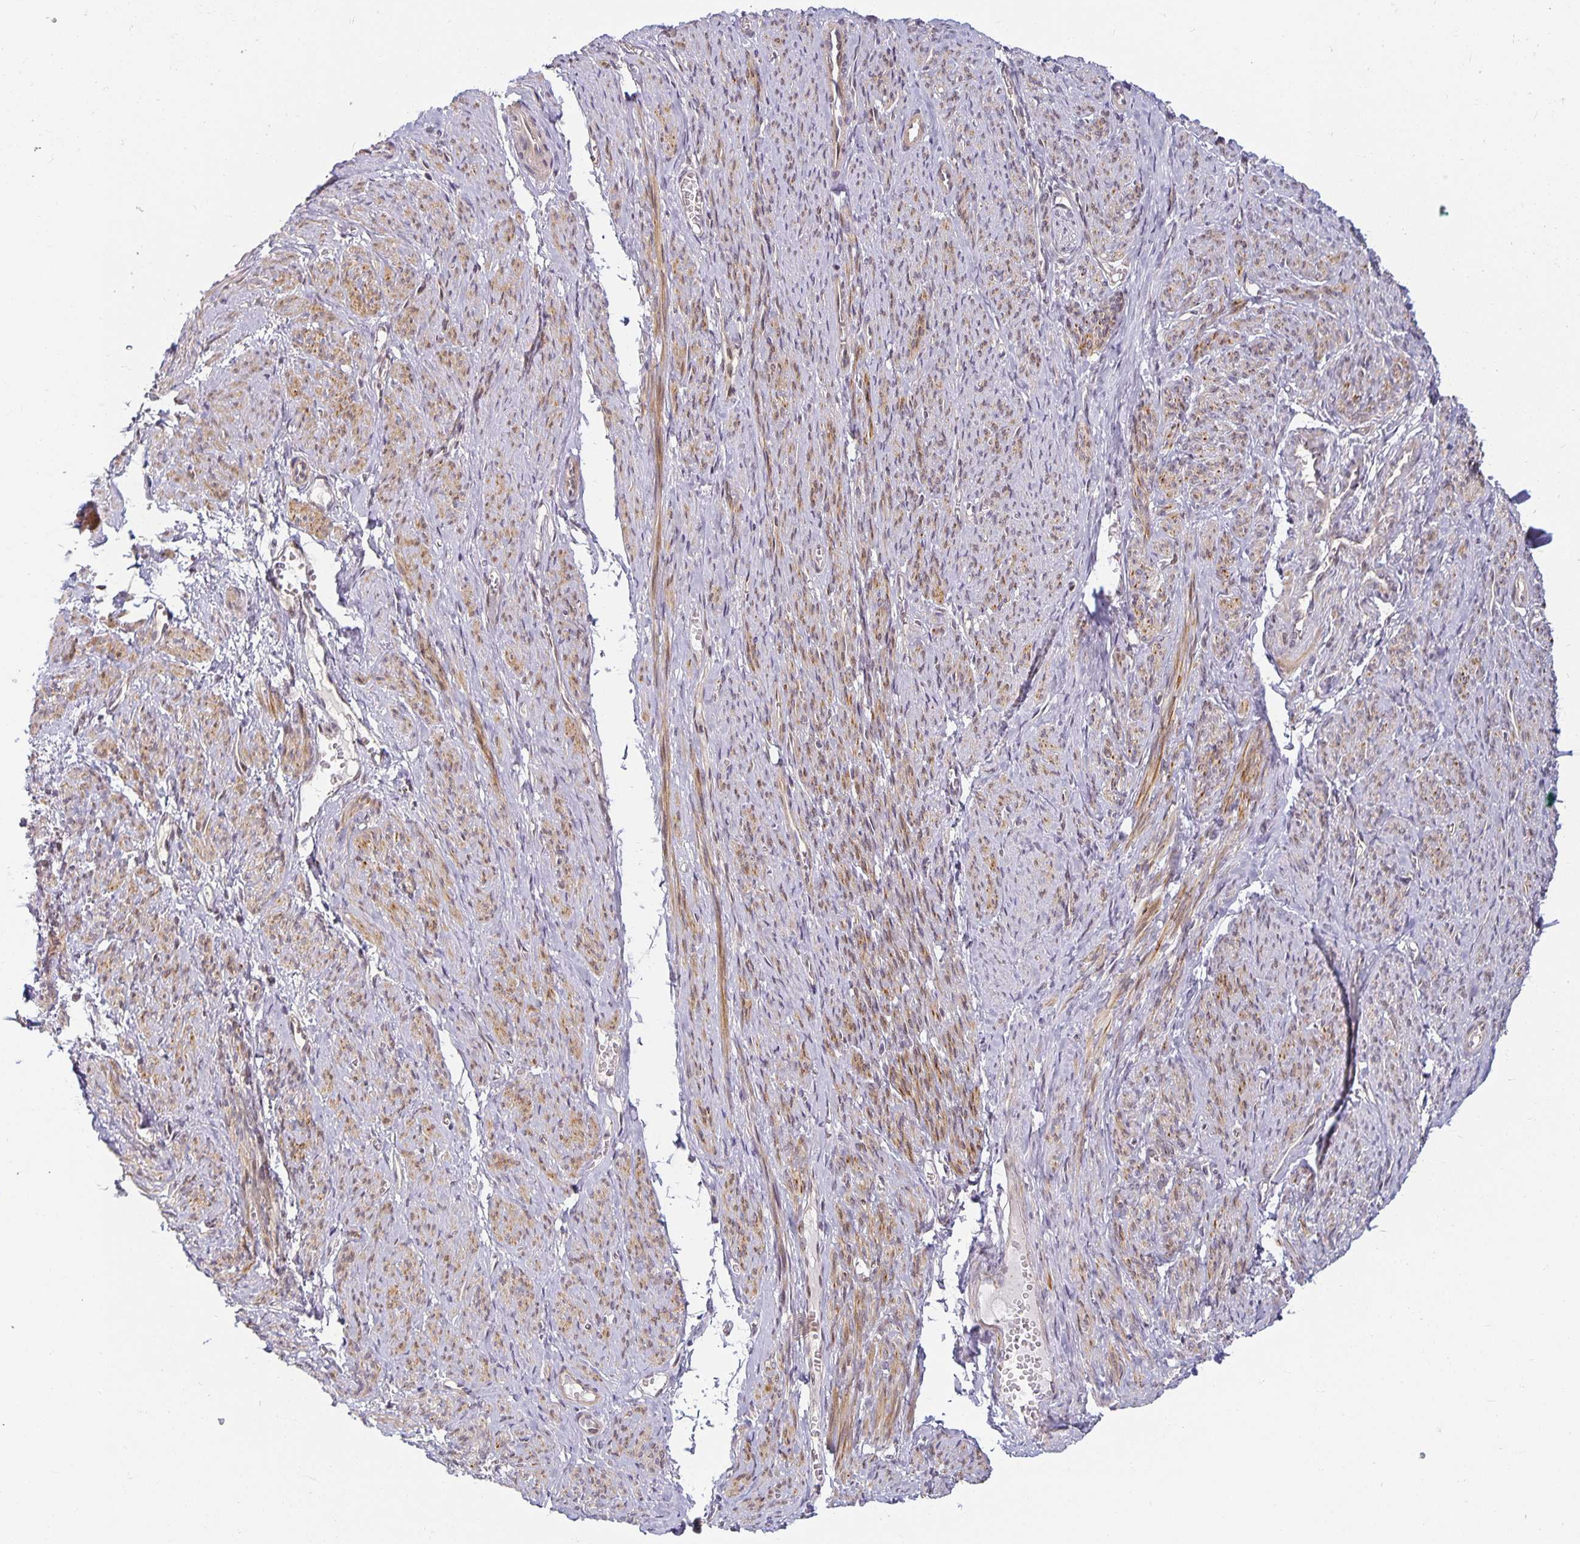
{"staining": {"intensity": "moderate", "quantity": "25%-75%", "location": "cytoplasmic/membranous"}, "tissue": "smooth muscle", "cell_type": "Smooth muscle cells", "image_type": "normal", "snomed": [{"axis": "morphology", "description": "Normal tissue, NOS"}, {"axis": "topography", "description": "Smooth muscle"}], "caption": "Smooth muscle stained for a protein shows moderate cytoplasmic/membranous positivity in smooth muscle cells. The staining was performed using DAB (3,3'-diaminobenzidine), with brown indicating positive protein expression. Nuclei are stained blue with hematoxylin.", "gene": "EHF", "patient": {"sex": "female", "age": 65}}